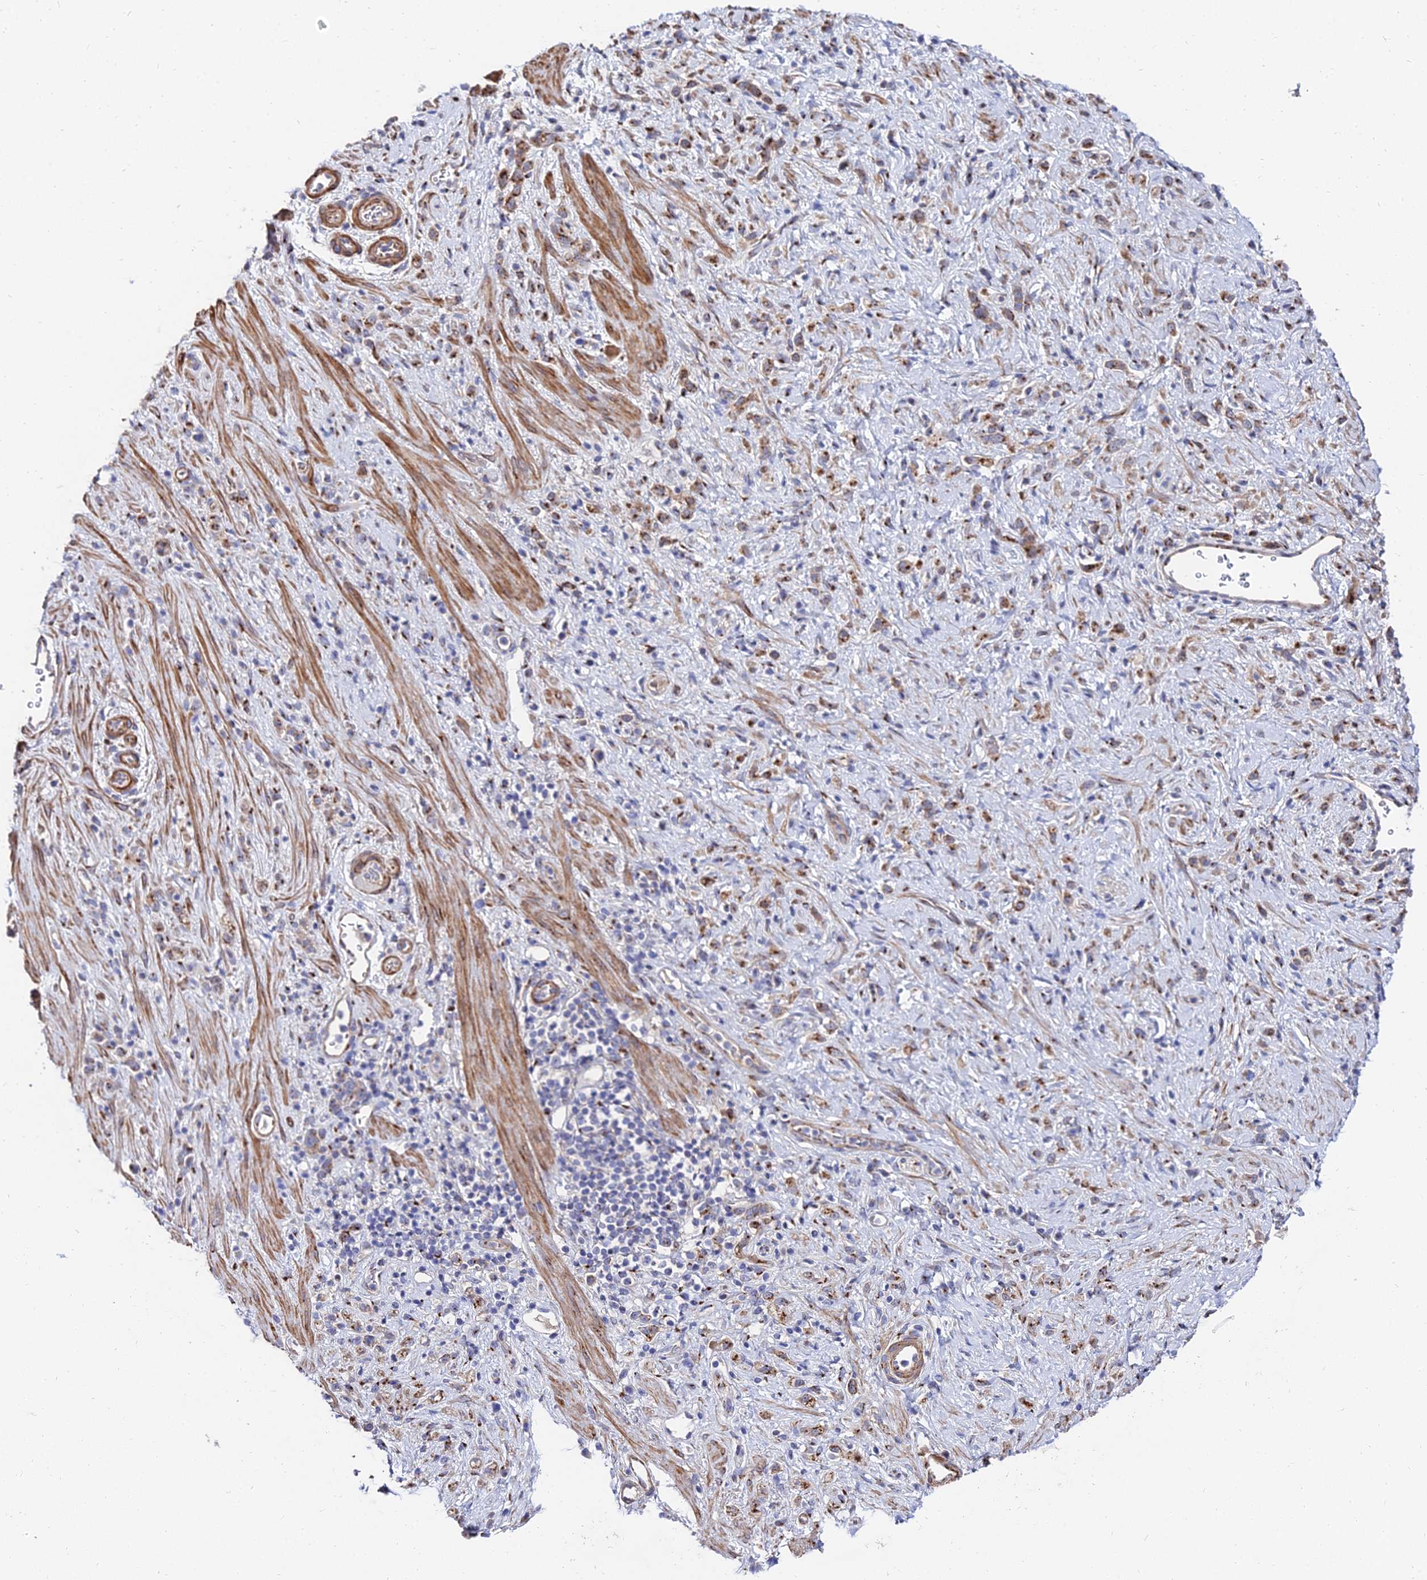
{"staining": {"intensity": "moderate", "quantity": ">75%", "location": "cytoplasmic/membranous"}, "tissue": "stomach cancer", "cell_type": "Tumor cells", "image_type": "cancer", "snomed": [{"axis": "morphology", "description": "Adenocarcinoma, NOS"}, {"axis": "topography", "description": "Stomach"}], "caption": "An IHC histopathology image of neoplastic tissue is shown. Protein staining in brown highlights moderate cytoplasmic/membranous positivity in stomach adenocarcinoma within tumor cells.", "gene": "BORCS8", "patient": {"sex": "female", "age": 60}}